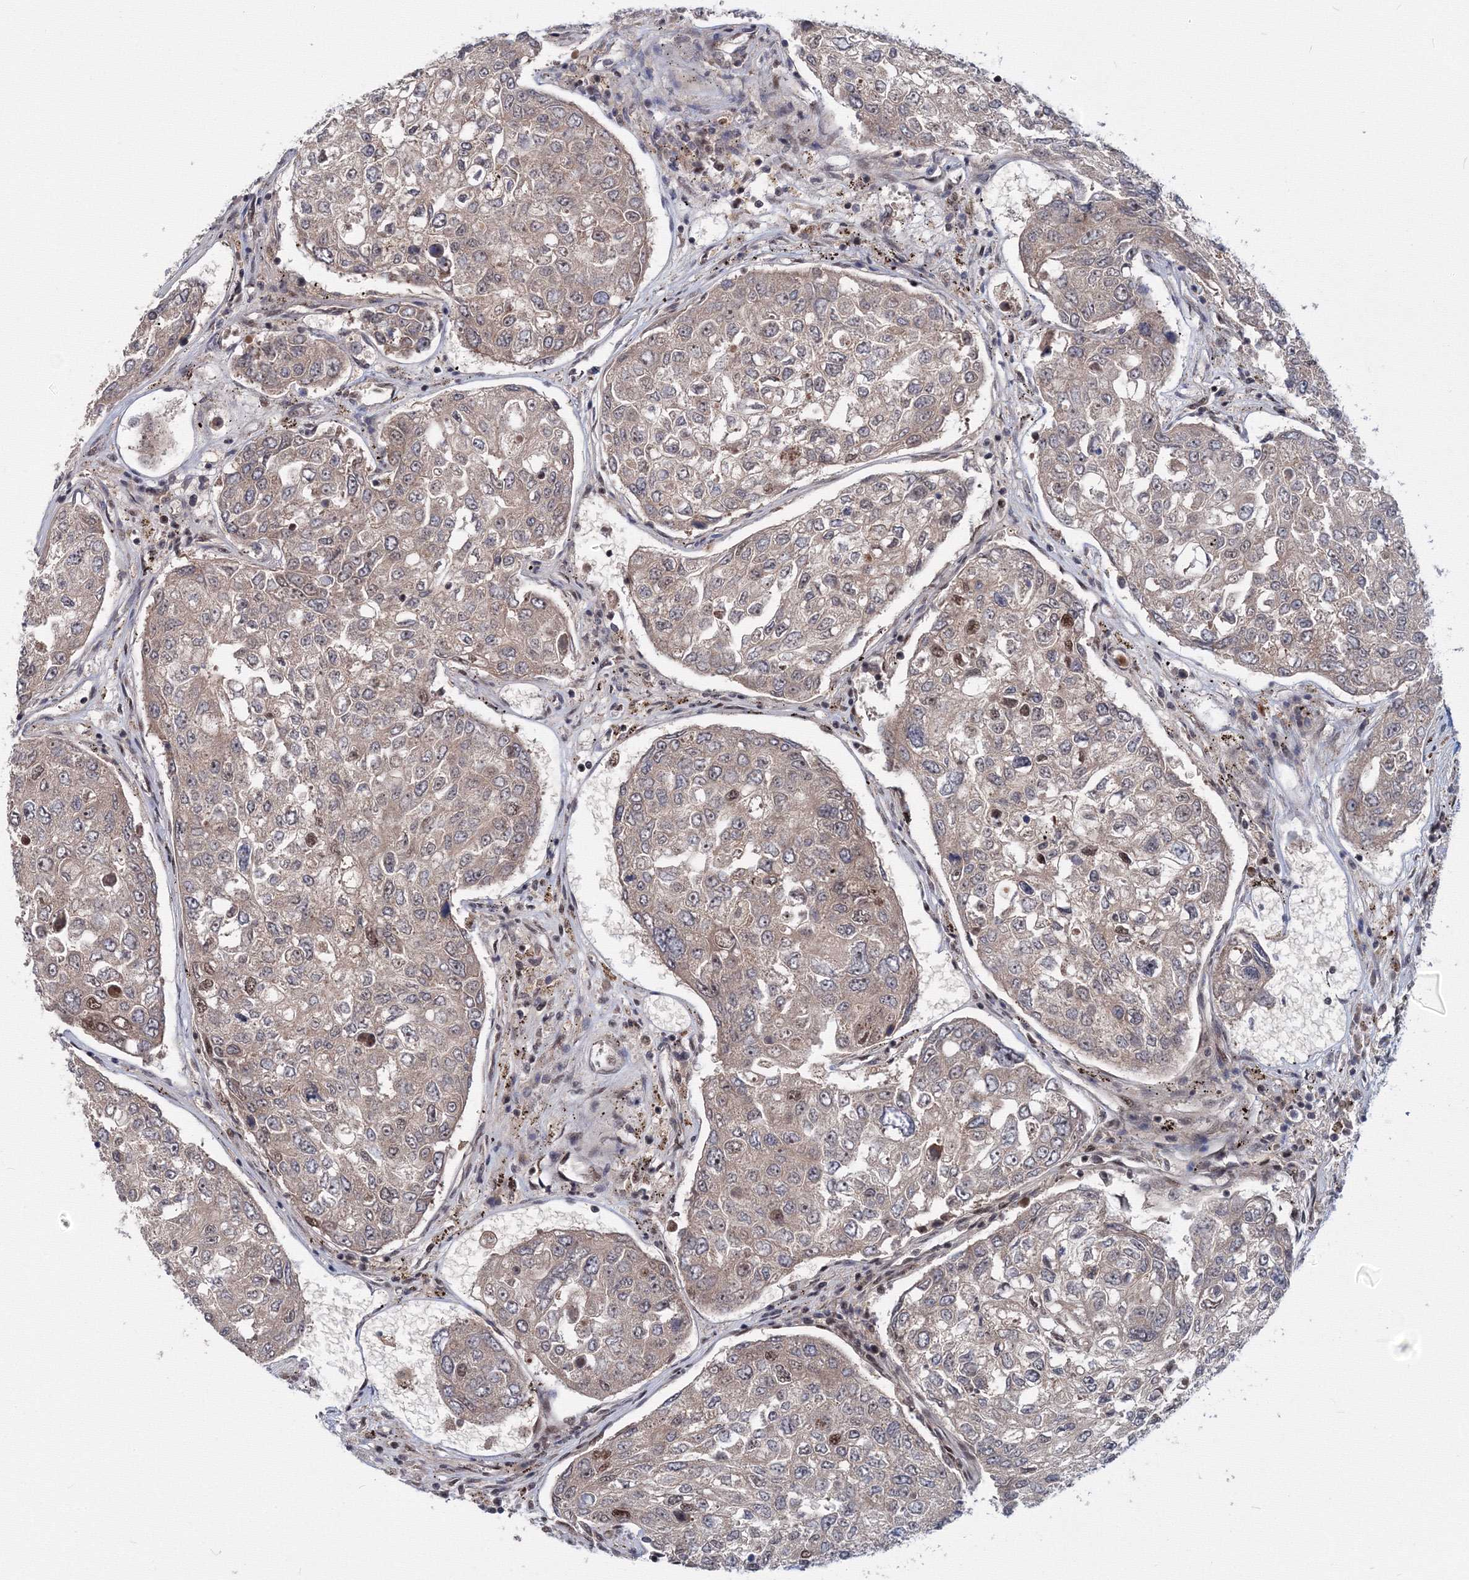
{"staining": {"intensity": "strong", "quantity": "<25%", "location": "nuclear"}, "tissue": "urothelial cancer", "cell_type": "Tumor cells", "image_type": "cancer", "snomed": [{"axis": "morphology", "description": "Urothelial carcinoma, High grade"}, {"axis": "topography", "description": "Lymph node"}, {"axis": "topography", "description": "Urinary bladder"}], "caption": "Protein expression analysis of urothelial cancer exhibits strong nuclear expression in approximately <25% of tumor cells. (Brightfield microscopy of DAB IHC at high magnification).", "gene": "SF3B6", "patient": {"sex": "male", "age": 51}}